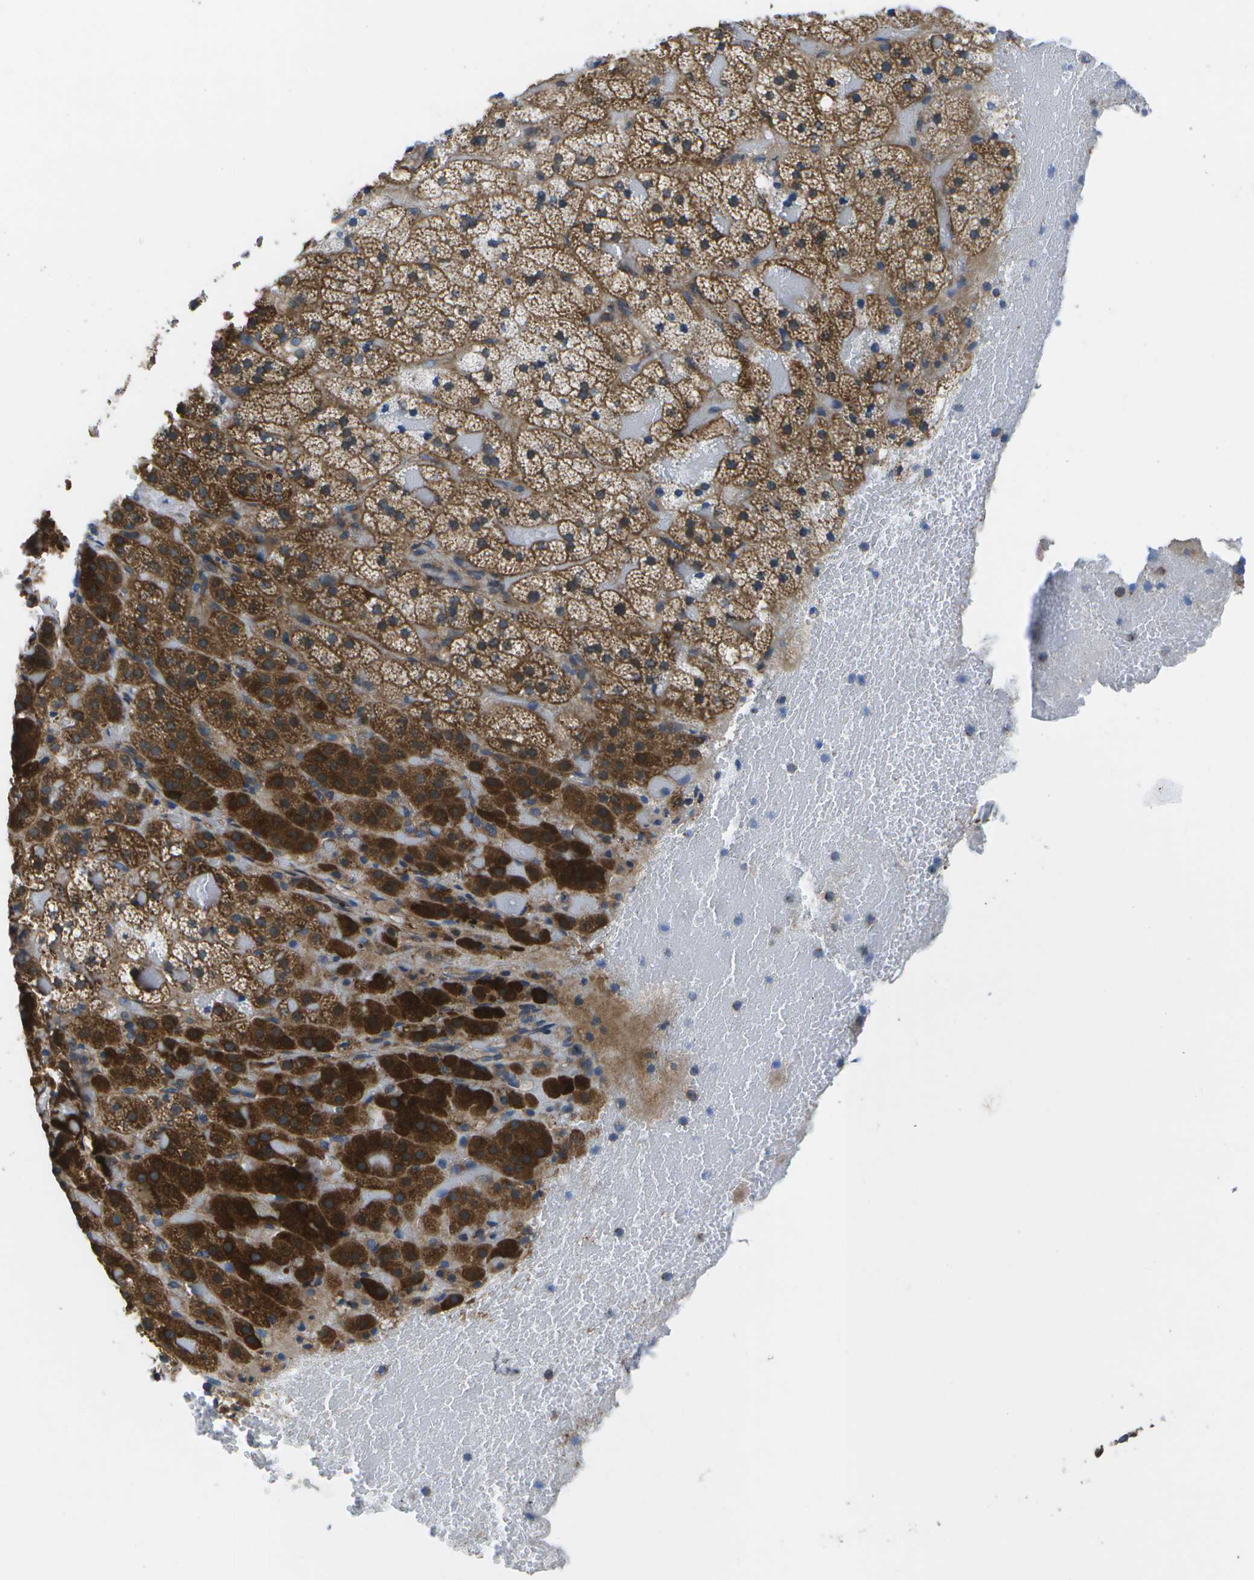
{"staining": {"intensity": "strong", "quantity": ">75%", "location": "cytoplasmic/membranous"}, "tissue": "adrenal gland", "cell_type": "Glandular cells", "image_type": "normal", "snomed": [{"axis": "morphology", "description": "Normal tissue, NOS"}, {"axis": "topography", "description": "Adrenal gland"}], "caption": "IHC (DAB) staining of benign adrenal gland reveals strong cytoplasmic/membranous protein staining in about >75% of glandular cells.", "gene": "MVK", "patient": {"sex": "female", "age": 59}}